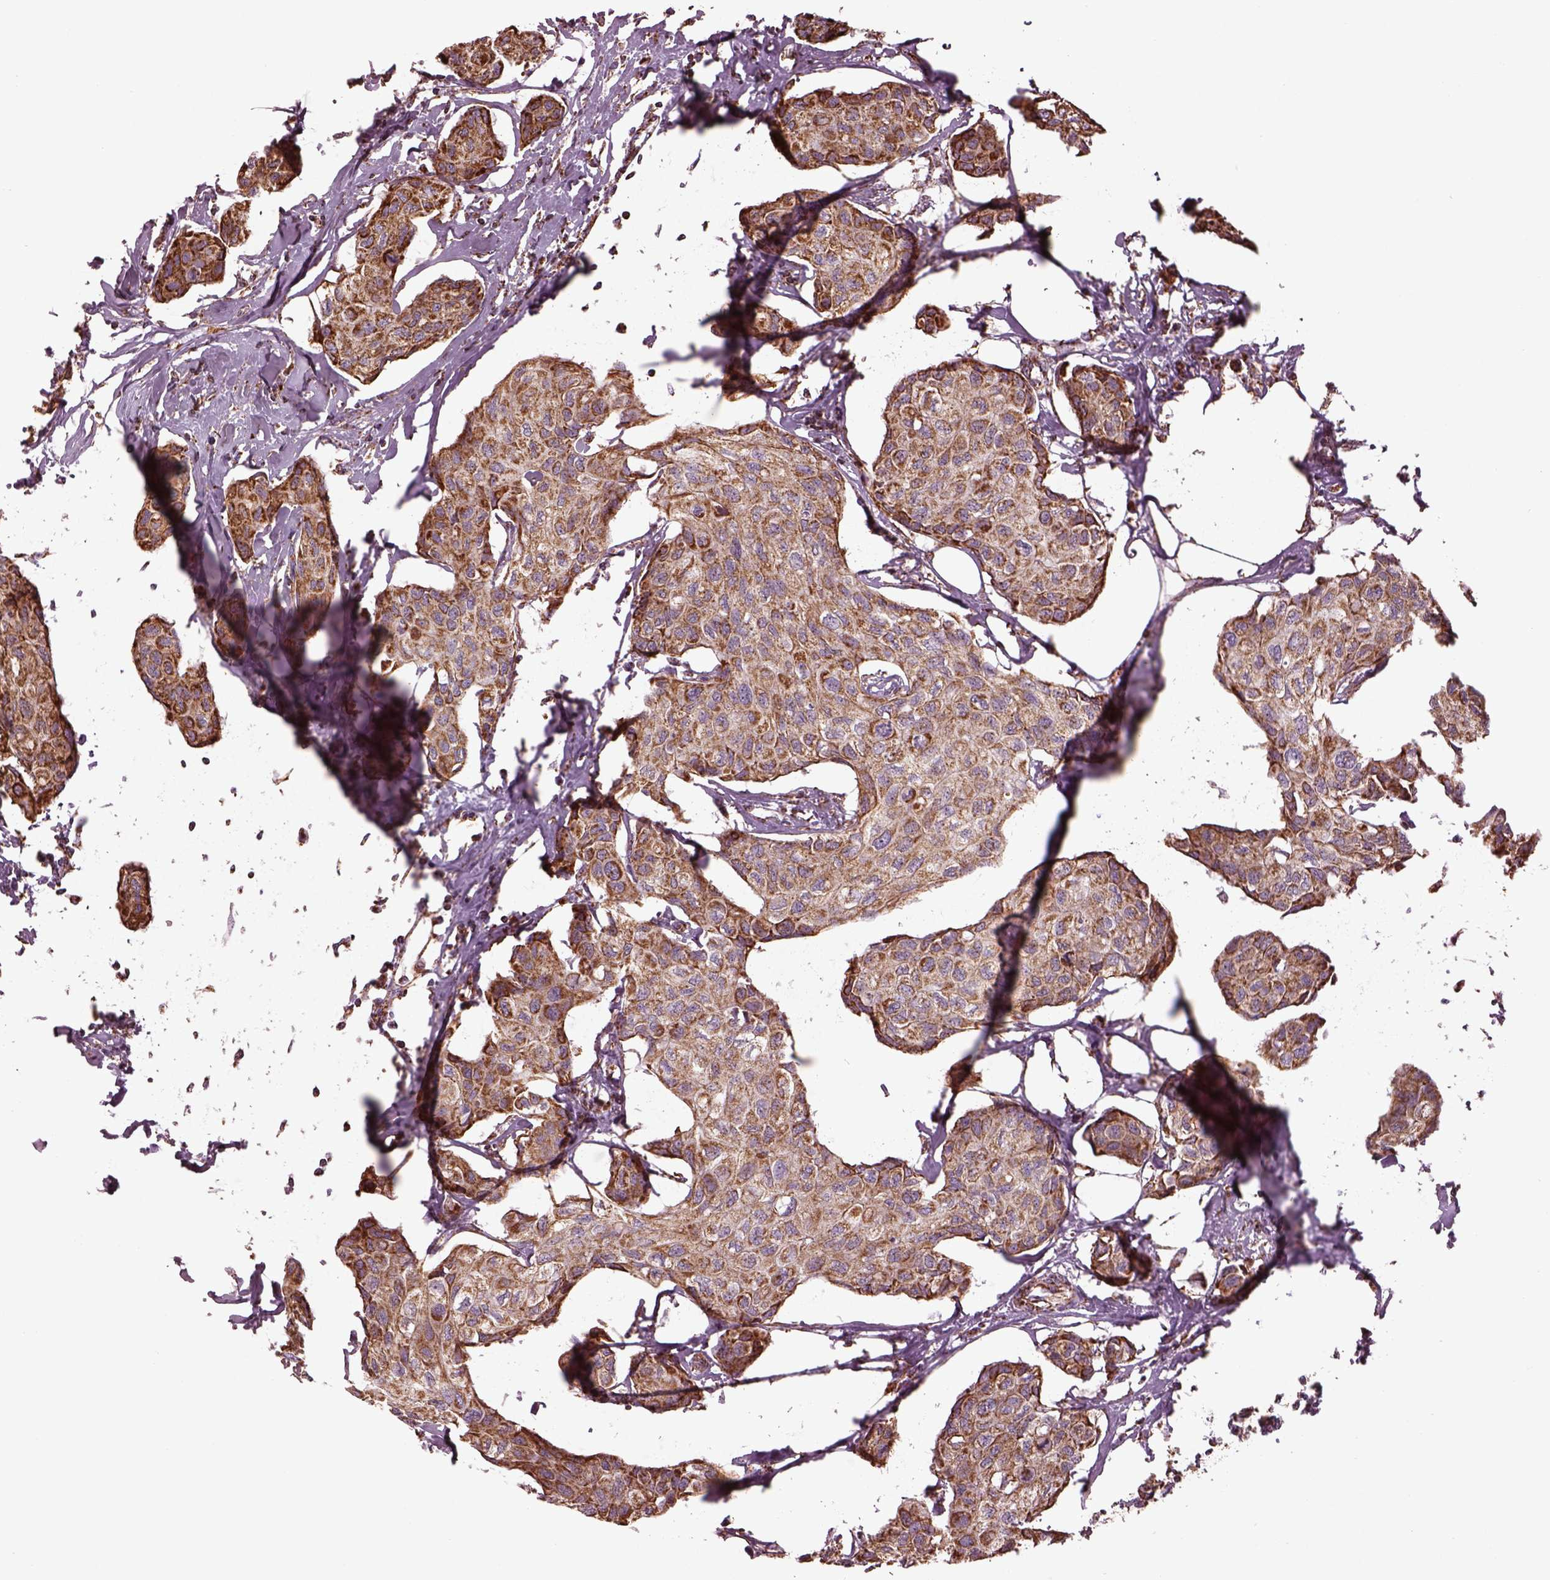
{"staining": {"intensity": "moderate", "quantity": "25%-75%", "location": "cytoplasmic/membranous"}, "tissue": "breast cancer", "cell_type": "Tumor cells", "image_type": "cancer", "snomed": [{"axis": "morphology", "description": "Duct carcinoma"}, {"axis": "topography", "description": "Breast"}], "caption": "Breast infiltrating ductal carcinoma stained with DAB IHC displays medium levels of moderate cytoplasmic/membranous staining in about 25%-75% of tumor cells.", "gene": "TMEM254", "patient": {"sex": "female", "age": 80}}